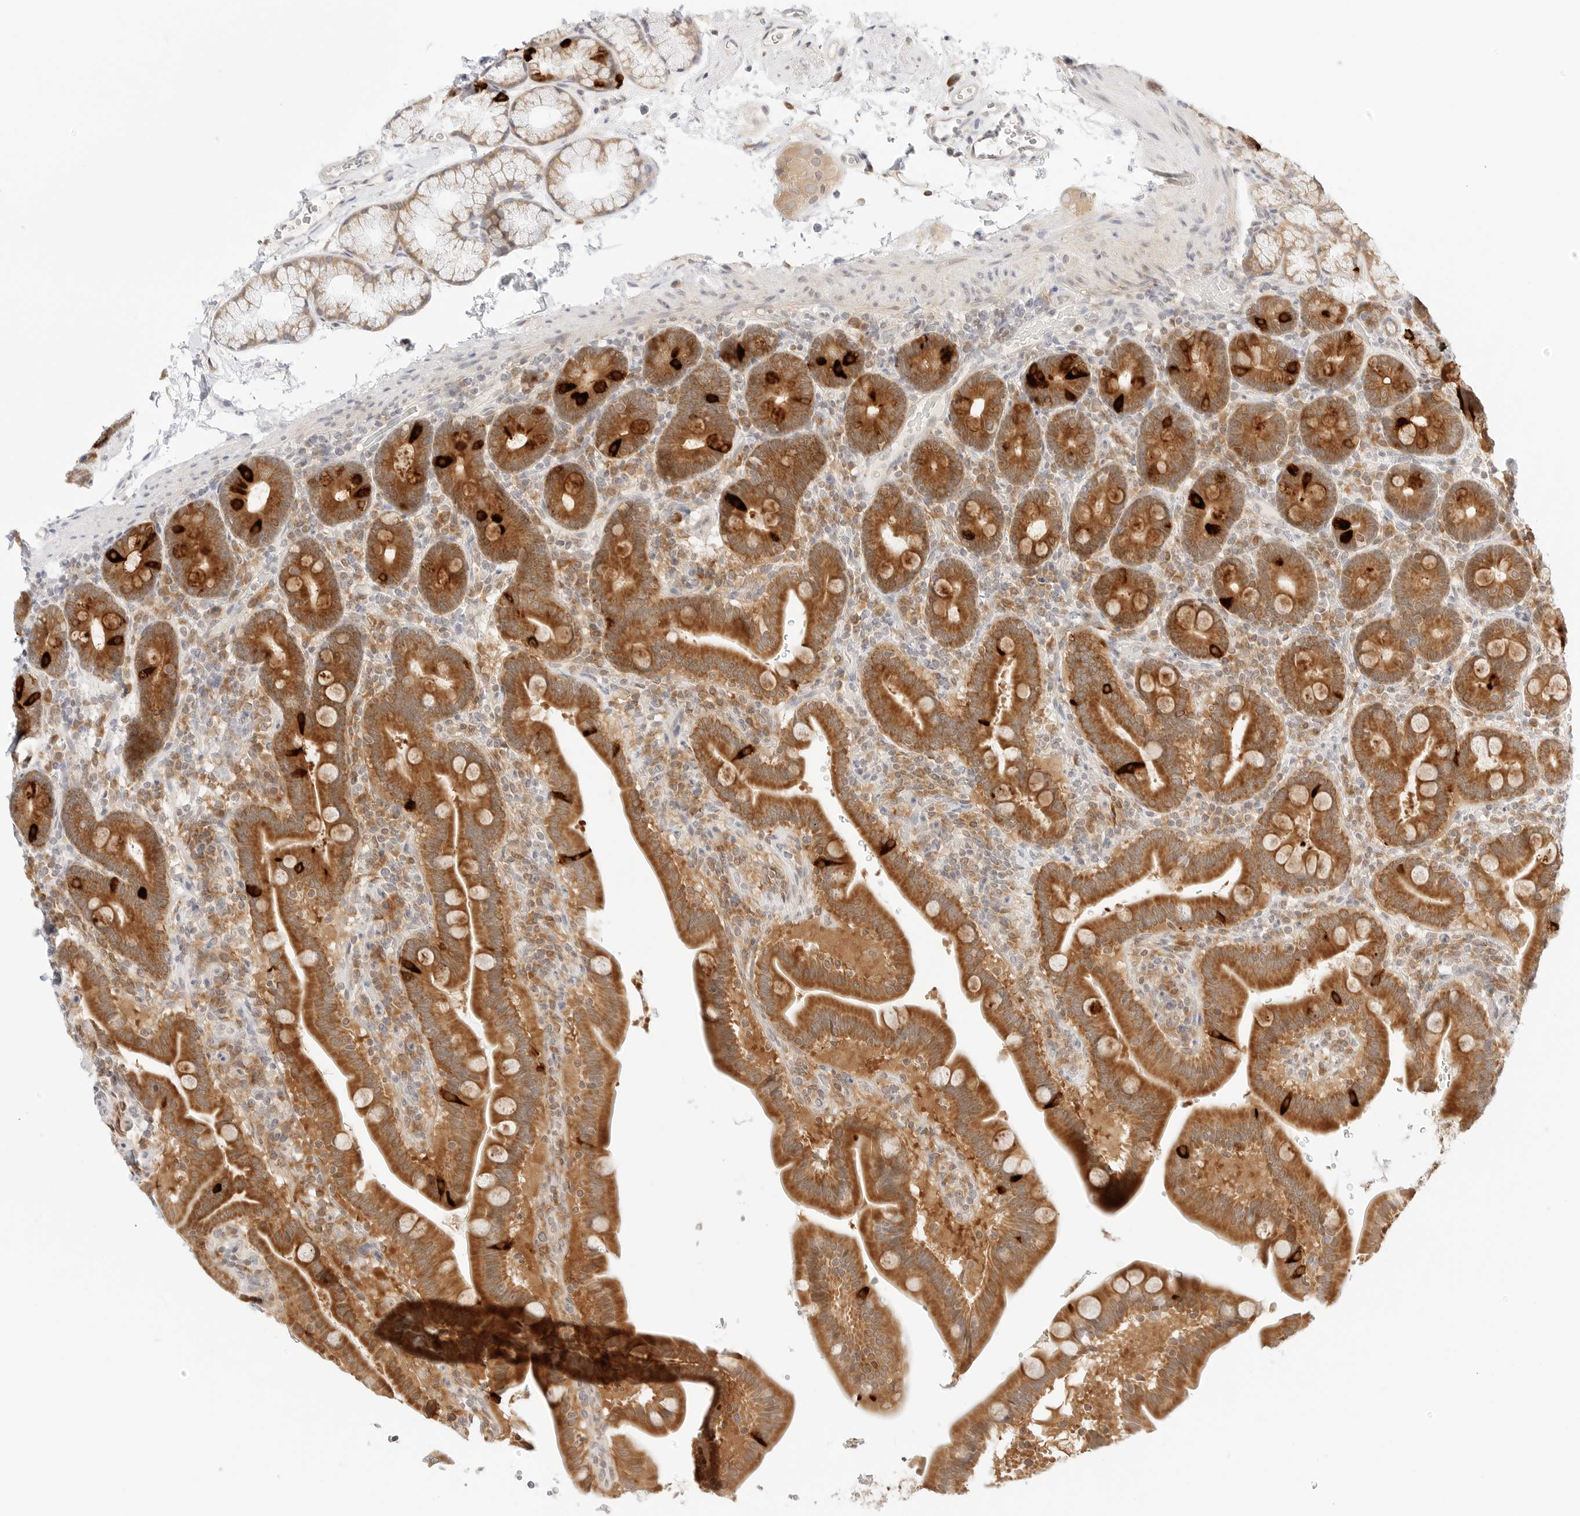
{"staining": {"intensity": "moderate", "quantity": ">75%", "location": "cytoplasmic/membranous"}, "tissue": "duodenum", "cell_type": "Glandular cells", "image_type": "normal", "snomed": [{"axis": "morphology", "description": "Normal tissue, NOS"}, {"axis": "topography", "description": "Duodenum"}], "caption": "Immunohistochemical staining of unremarkable duodenum shows moderate cytoplasmic/membranous protein staining in about >75% of glandular cells.", "gene": "ERO1B", "patient": {"sex": "male", "age": 54}}